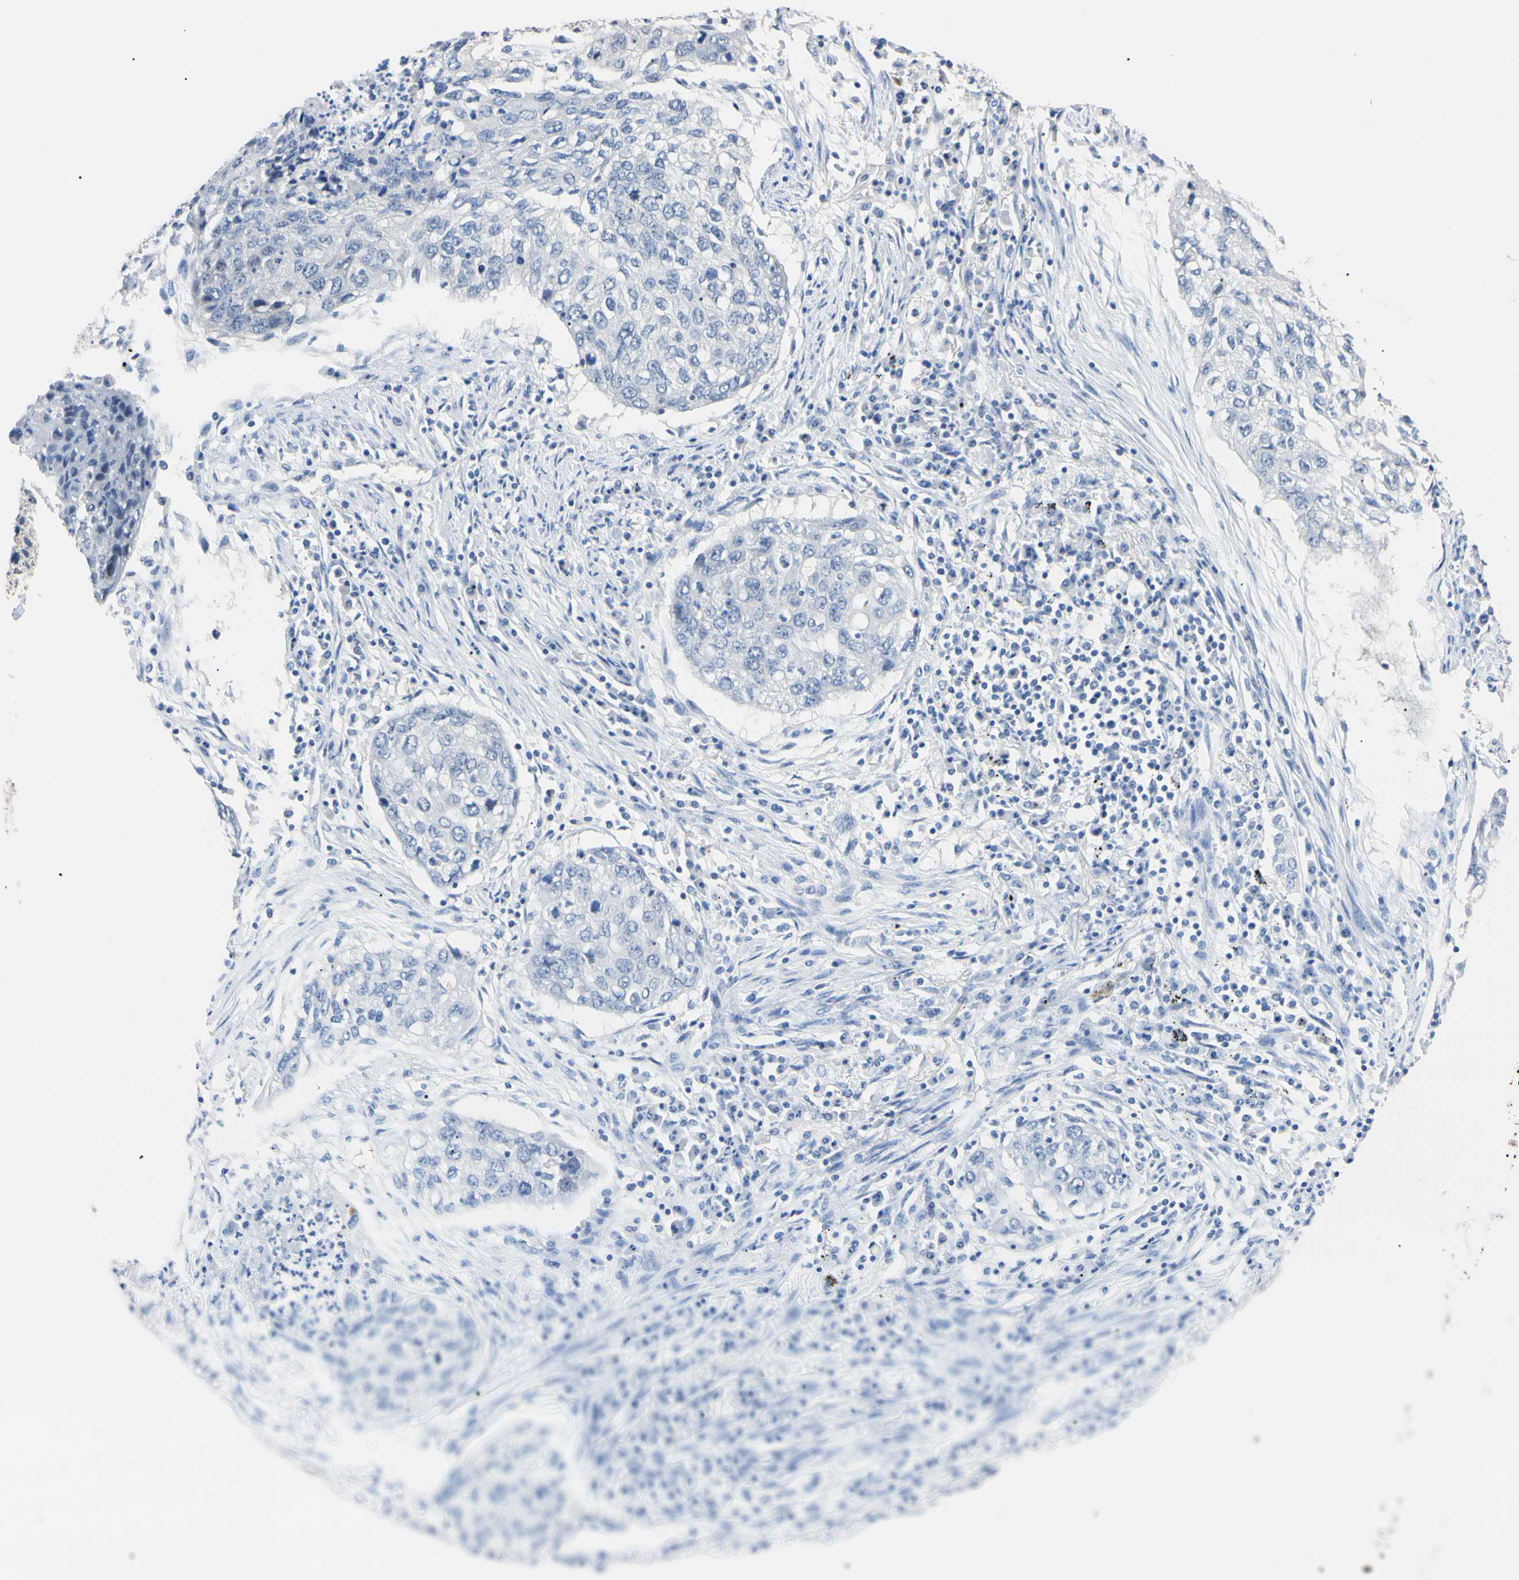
{"staining": {"intensity": "negative", "quantity": "none", "location": "none"}, "tissue": "lung cancer", "cell_type": "Tumor cells", "image_type": "cancer", "snomed": [{"axis": "morphology", "description": "Squamous cell carcinoma, NOS"}, {"axis": "topography", "description": "Lung"}], "caption": "Tumor cells show no significant positivity in lung cancer. (Immunohistochemistry, brightfield microscopy, high magnification).", "gene": "RARS1", "patient": {"sex": "female", "age": 63}}